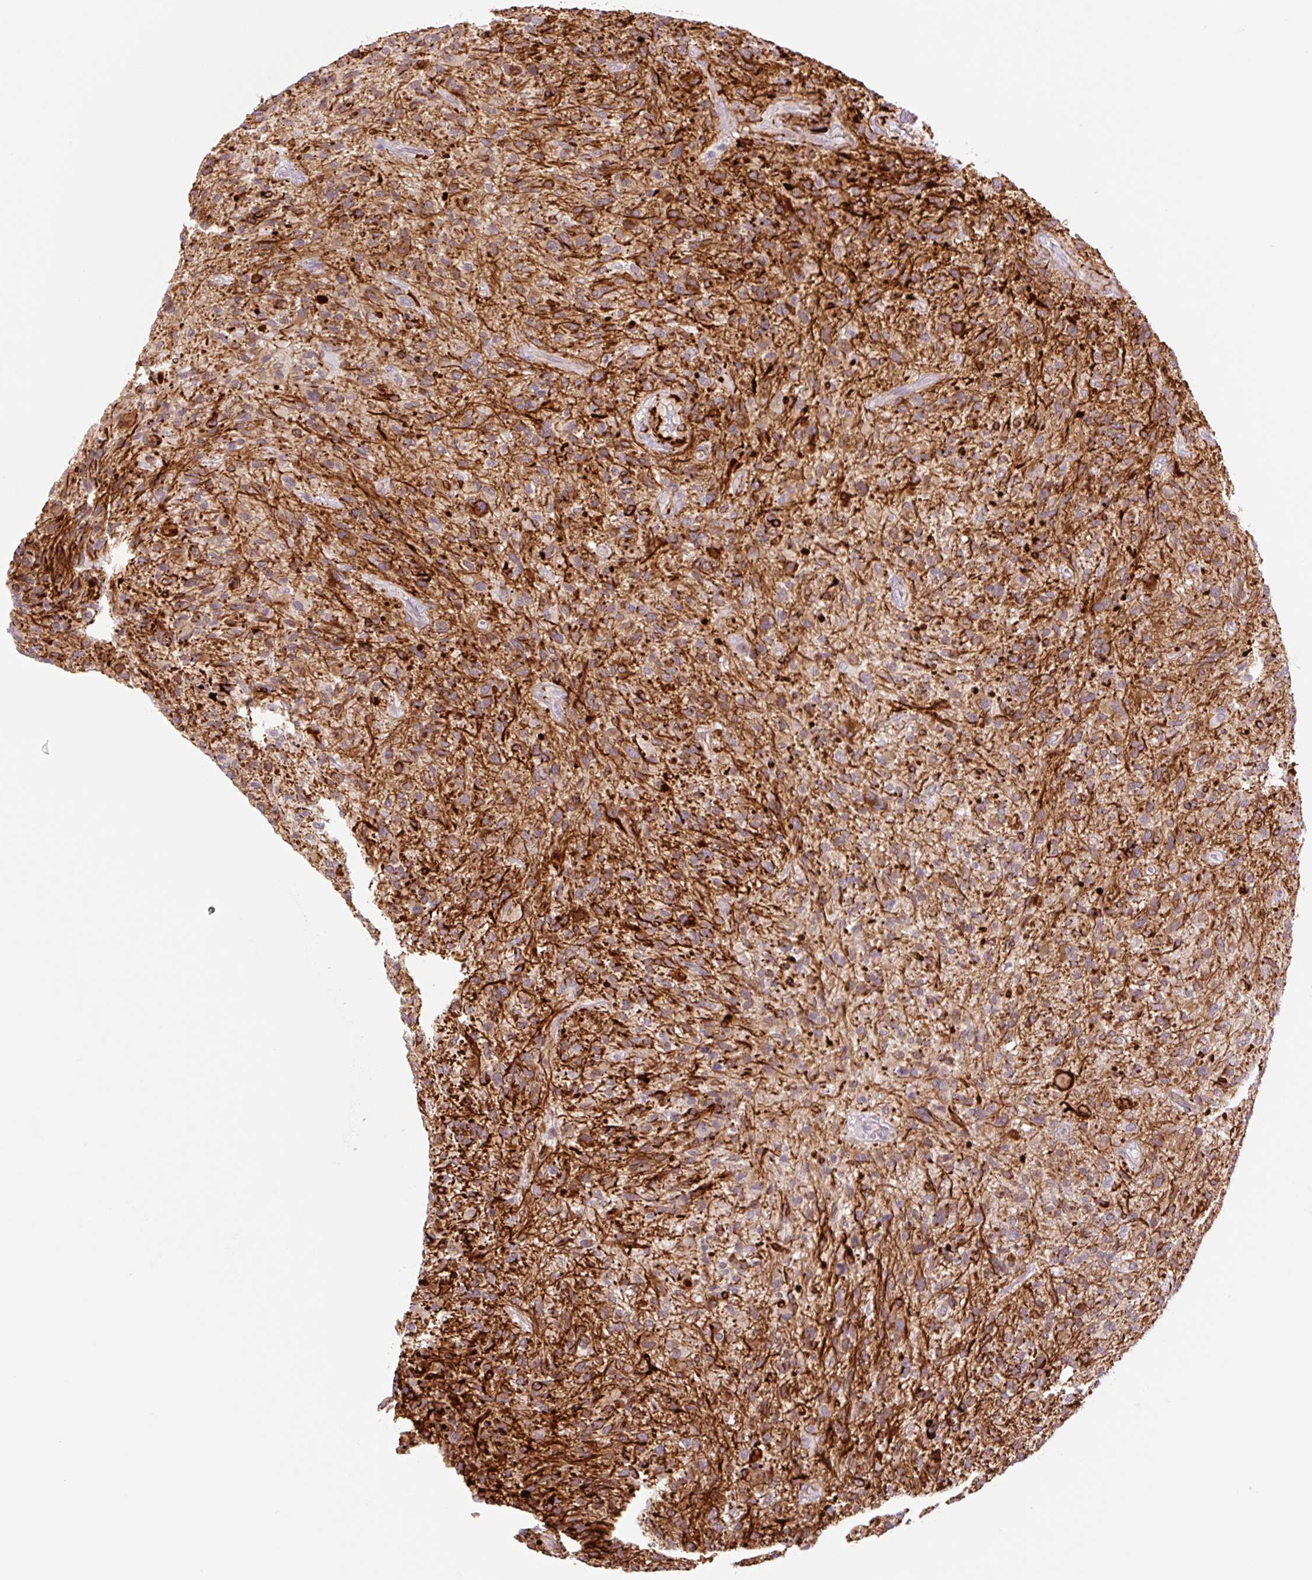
{"staining": {"intensity": "weak", "quantity": "25%-75%", "location": "cytoplasmic/membranous"}, "tissue": "glioma", "cell_type": "Tumor cells", "image_type": "cancer", "snomed": [{"axis": "morphology", "description": "Glioma, malignant, High grade"}, {"axis": "topography", "description": "Brain"}], "caption": "Immunohistochemical staining of human glioma demonstrates weak cytoplasmic/membranous protein staining in approximately 25%-75% of tumor cells. (Brightfield microscopy of DAB IHC at high magnification).", "gene": "ZFYVE21", "patient": {"sex": "male", "age": 47}}